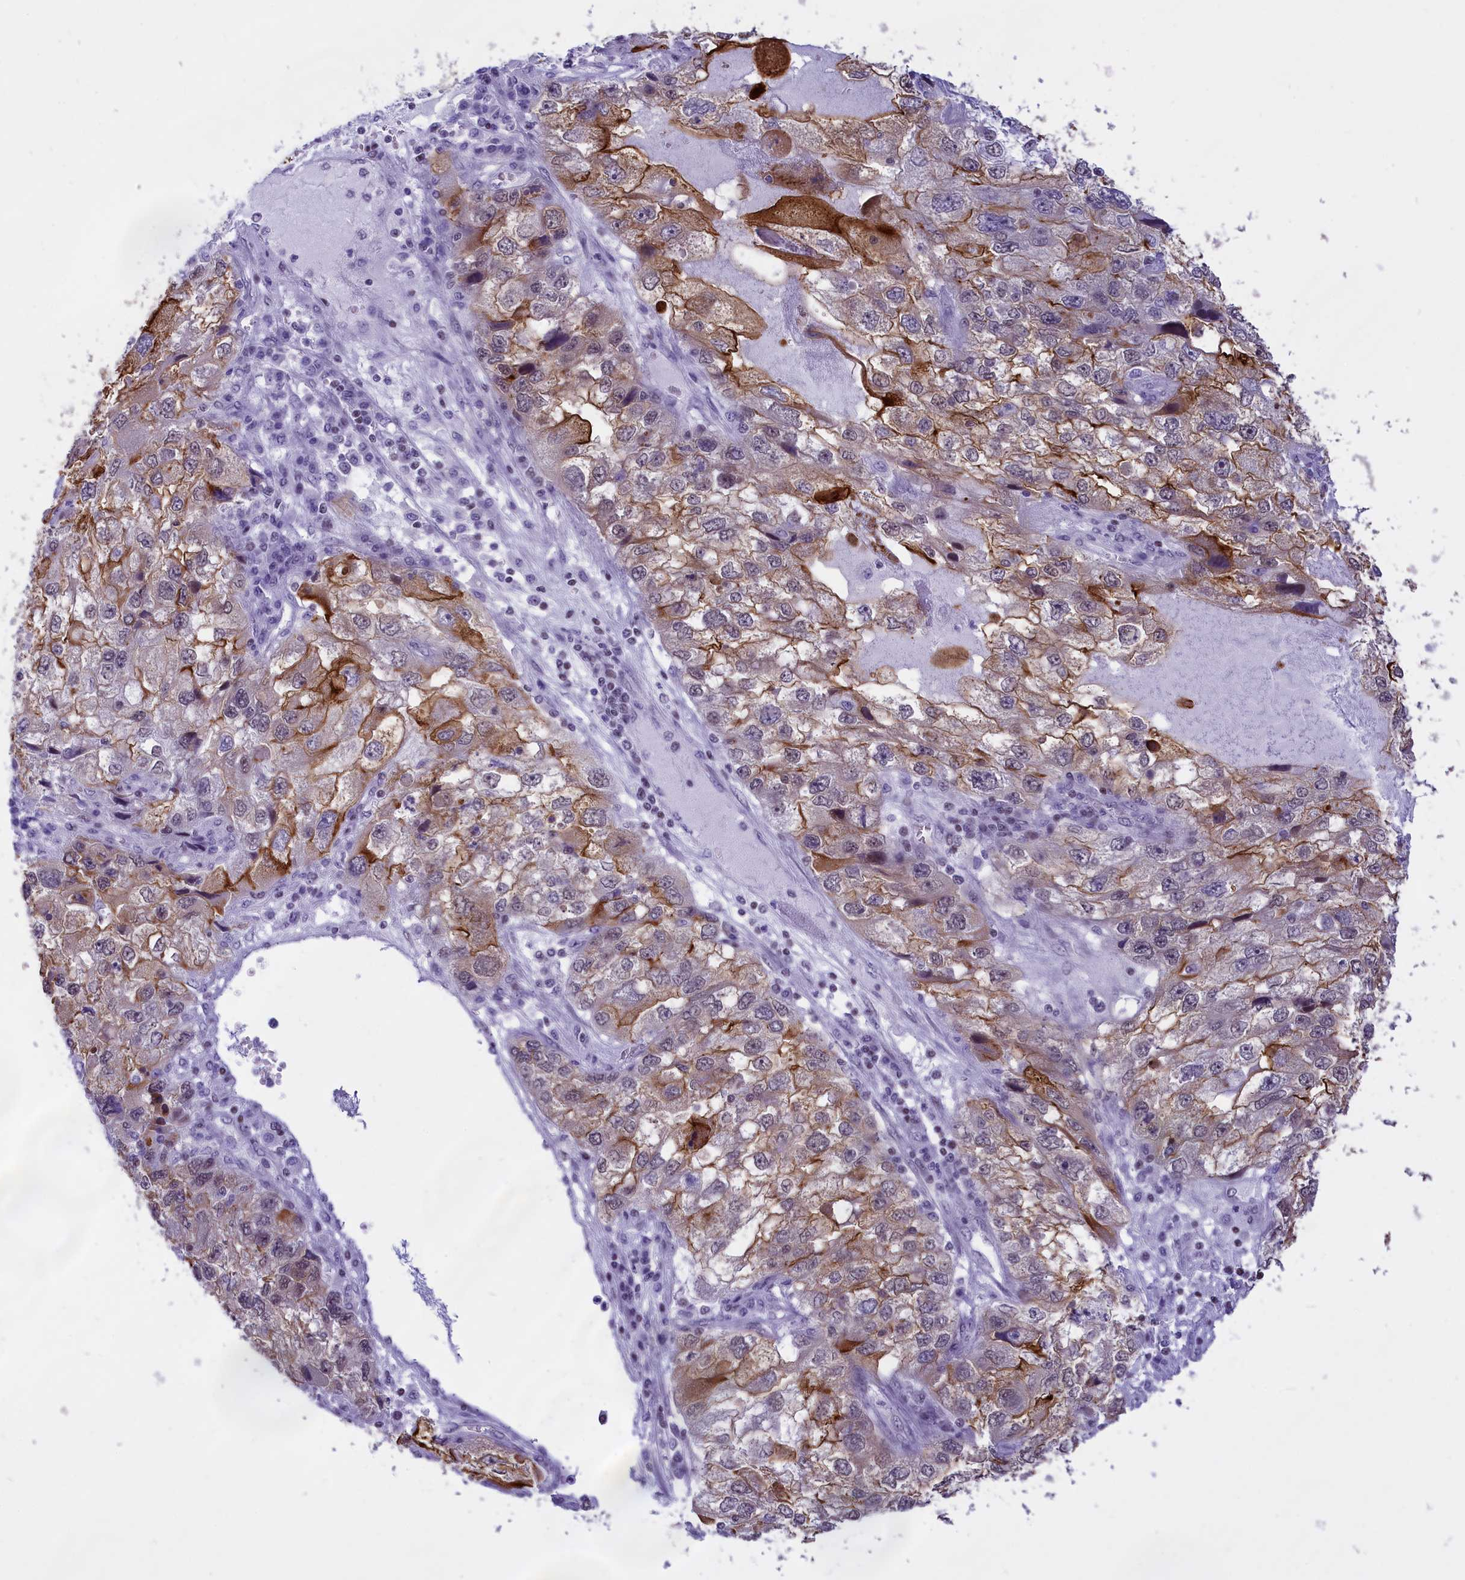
{"staining": {"intensity": "moderate", "quantity": ">75%", "location": "cytoplasmic/membranous"}, "tissue": "endometrial cancer", "cell_type": "Tumor cells", "image_type": "cancer", "snomed": [{"axis": "morphology", "description": "Adenocarcinoma, NOS"}, {"axis": "topography", "description": "Endometrium"}], "caption": "Immunohistochemical staining of human endometrial adenocarcinoma demonstrates moderate cytoplasmic/membranous protein expression in about >75% of tumor cells.", "gene": "SPIRE2", "patient": {"sex": "female", "age": 49}}